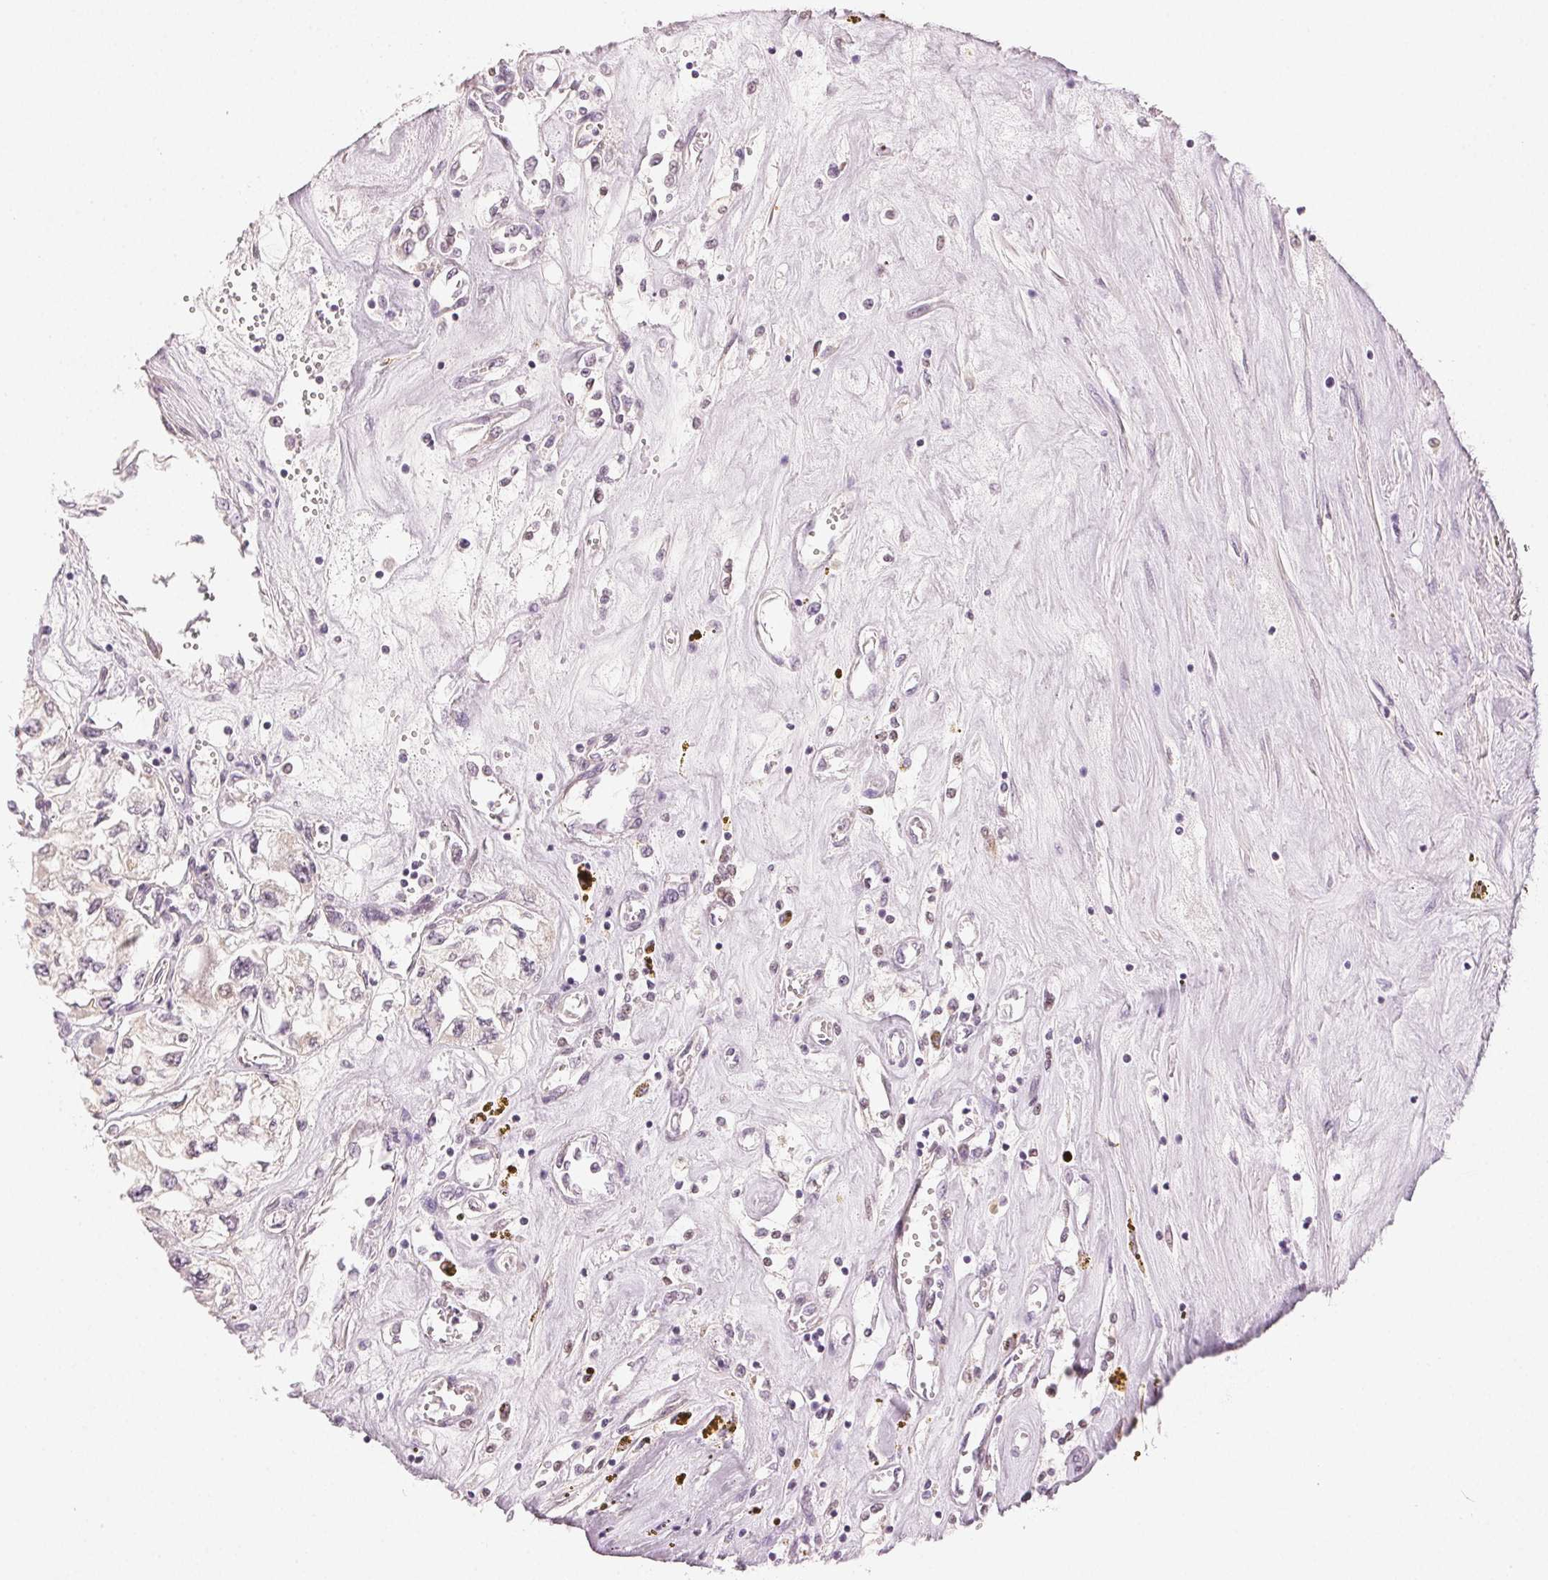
{"staining": {"intensity": "negative", "quantity": "none", "location": "none"}, "tissue": "renal cancer", "cell_type": "Tumor cells", "image_type": "cancer", "snomed": [{"axis": "morphology", "description": "Adenocarcinoma, NOS"}, {"axis": "topography", "description": "Kidney"}], "caption": "The immunohistochemistry (IHC) photomicrograph has no significant expression in tumor cells of renal cancer tissue. (Brightfield microscopy of DAB (3,3'-diaminobenzidine) immunohistochemistry at high magnification).", "gene": "MAP1LC3A", "patient": {"sex": "female", "age": 59}}